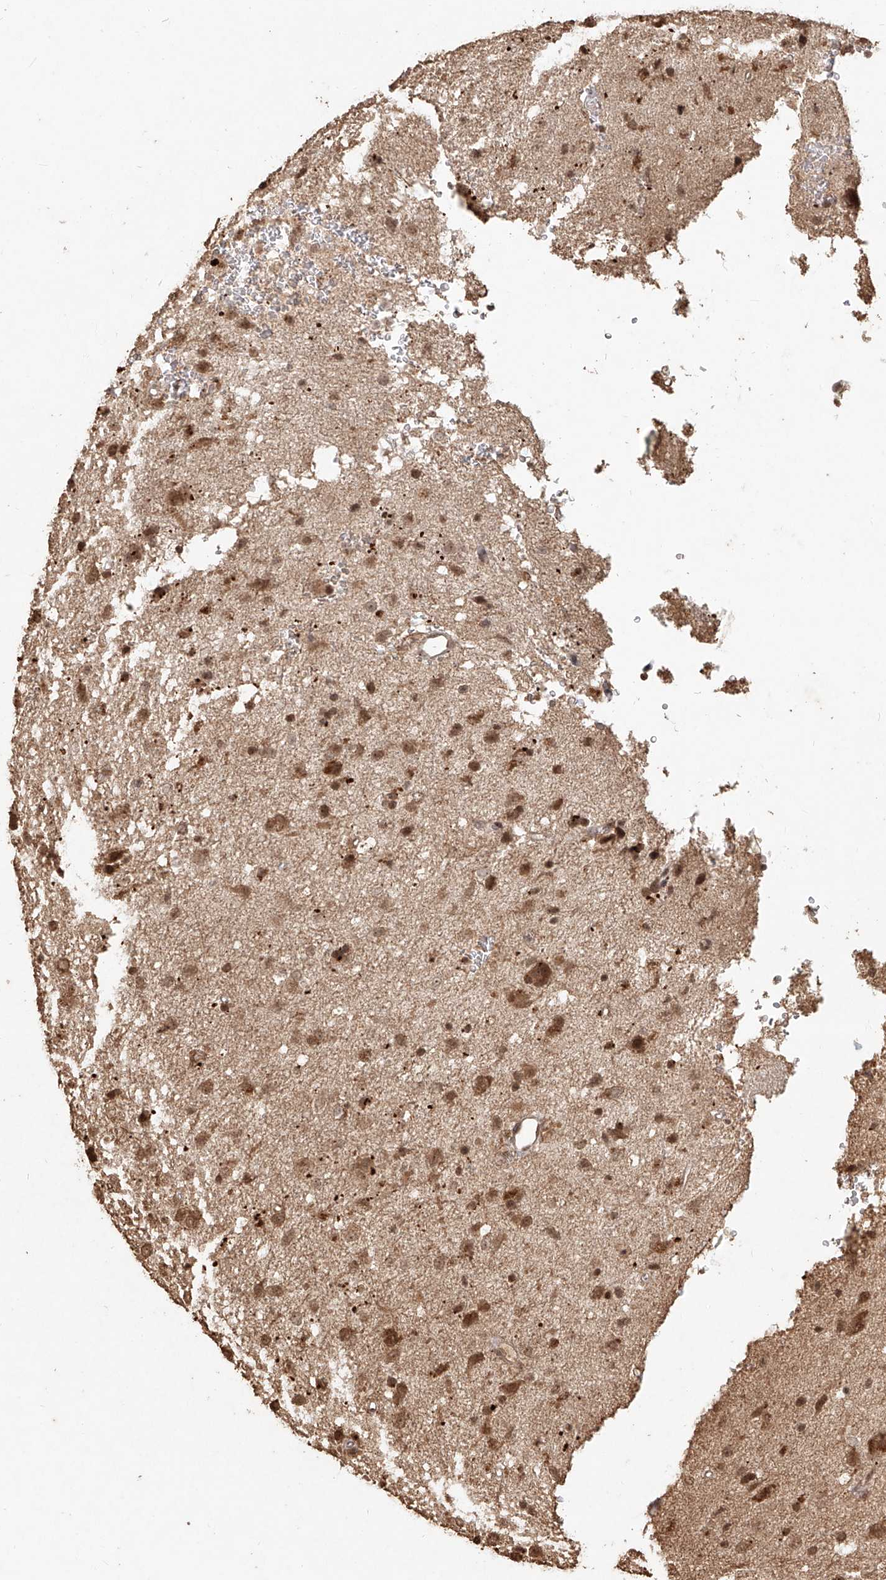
{"staining": {"intensity": "moderate", "quantity": ">75%", "location": "cytoplasmic/membranous,nuclear"}, "tissue": "glioma", "cell_type": "Tumor cells", "image_type": "cancer", "snomed": [{"axis": "morphology", "description": "Glioma, malignant, Low grade"}, {"axis": "topography", "description": "Brain"}], "caption": "This photomicrograph displays malignant low-grade glioma stained with immunohistochemistry (IHC) to label a protein in brown. The cytoplasmic/membranous and nuclear of tumor cells show moderate positivity for the protein. Nuclei are counter-stained blue.", "gene": "UBE2K", "patient": {"sex": "male", "age": 77}}